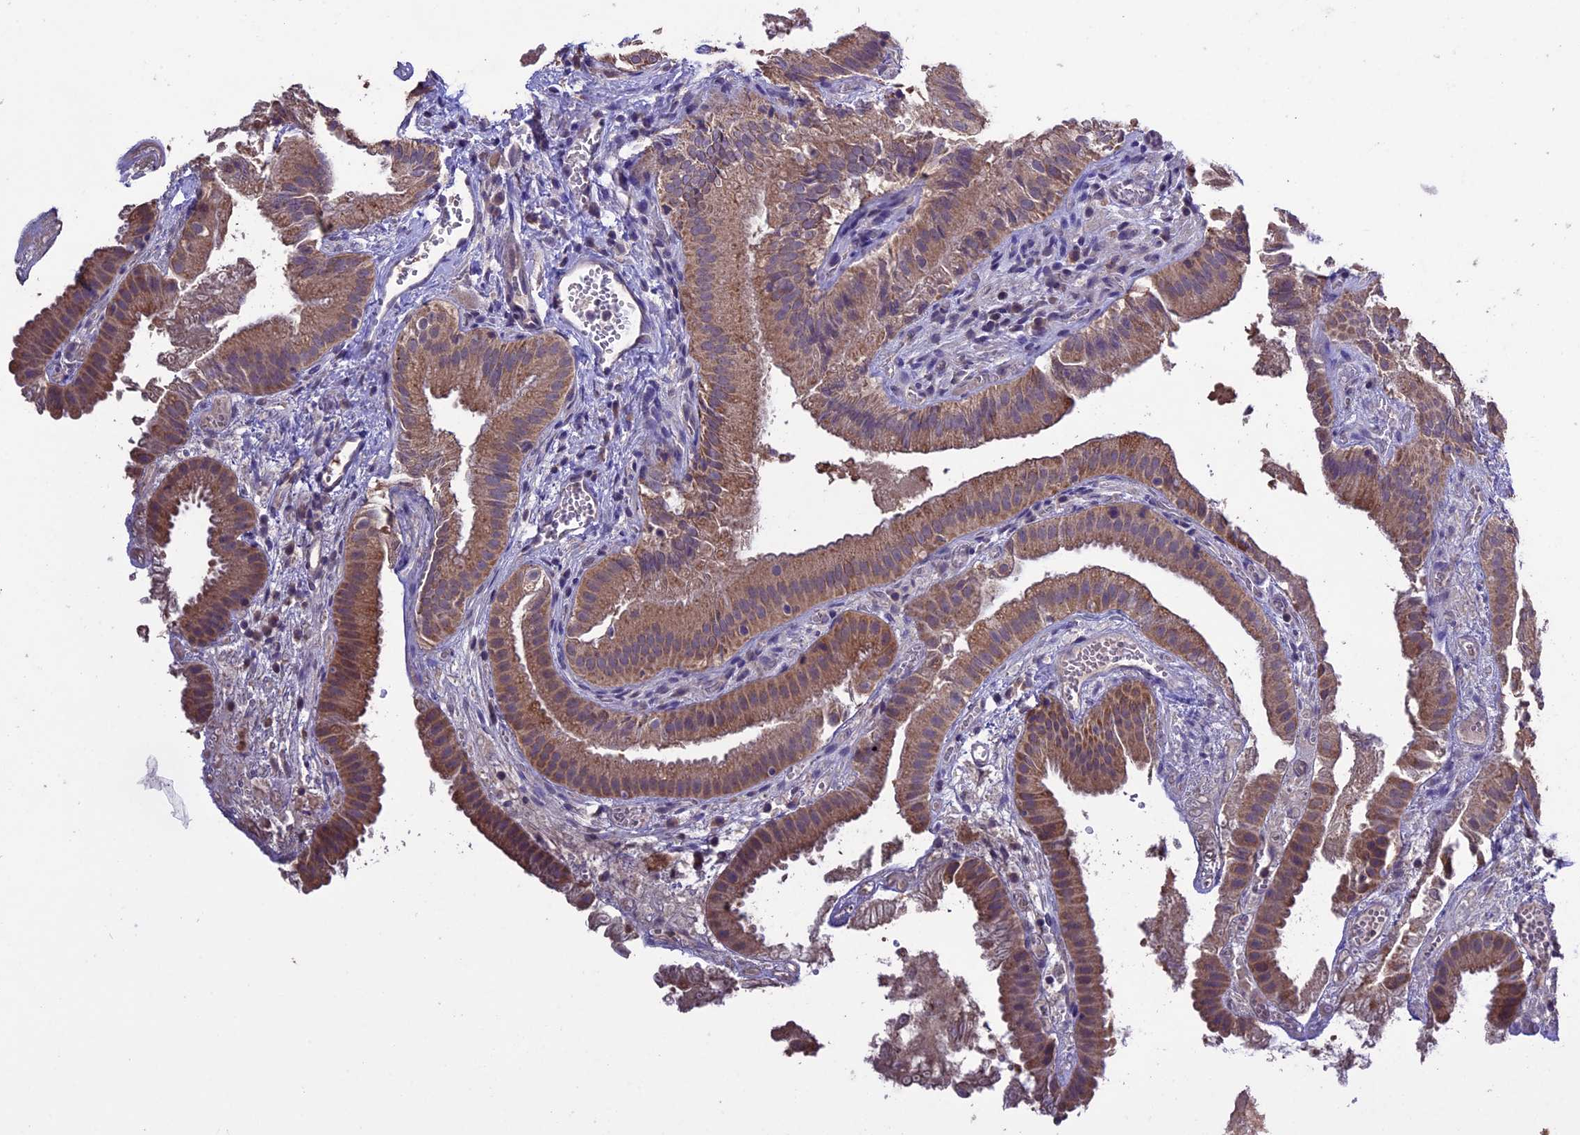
{"staining": {"intensity": "moderate", "quantity": "25%-75%", "location": "cytoplasmic/membranous"}, "tissue": "gallbladder", "cell_type": "Glandular cells", "image_type": "normal", "snomed": [{"axis": "morphology", "description": "Normal tissue, NOS"}, {"axis": "topography", "description": "Gallbladder"}], "caption": "A medium amount of moderate cytoplasmic/membranous staining is present in about 25%-75% of glandular cells in unremarkable gallbladder.", "gene": "DIS3L", "patient": {"sex": "female", "age": 30}}